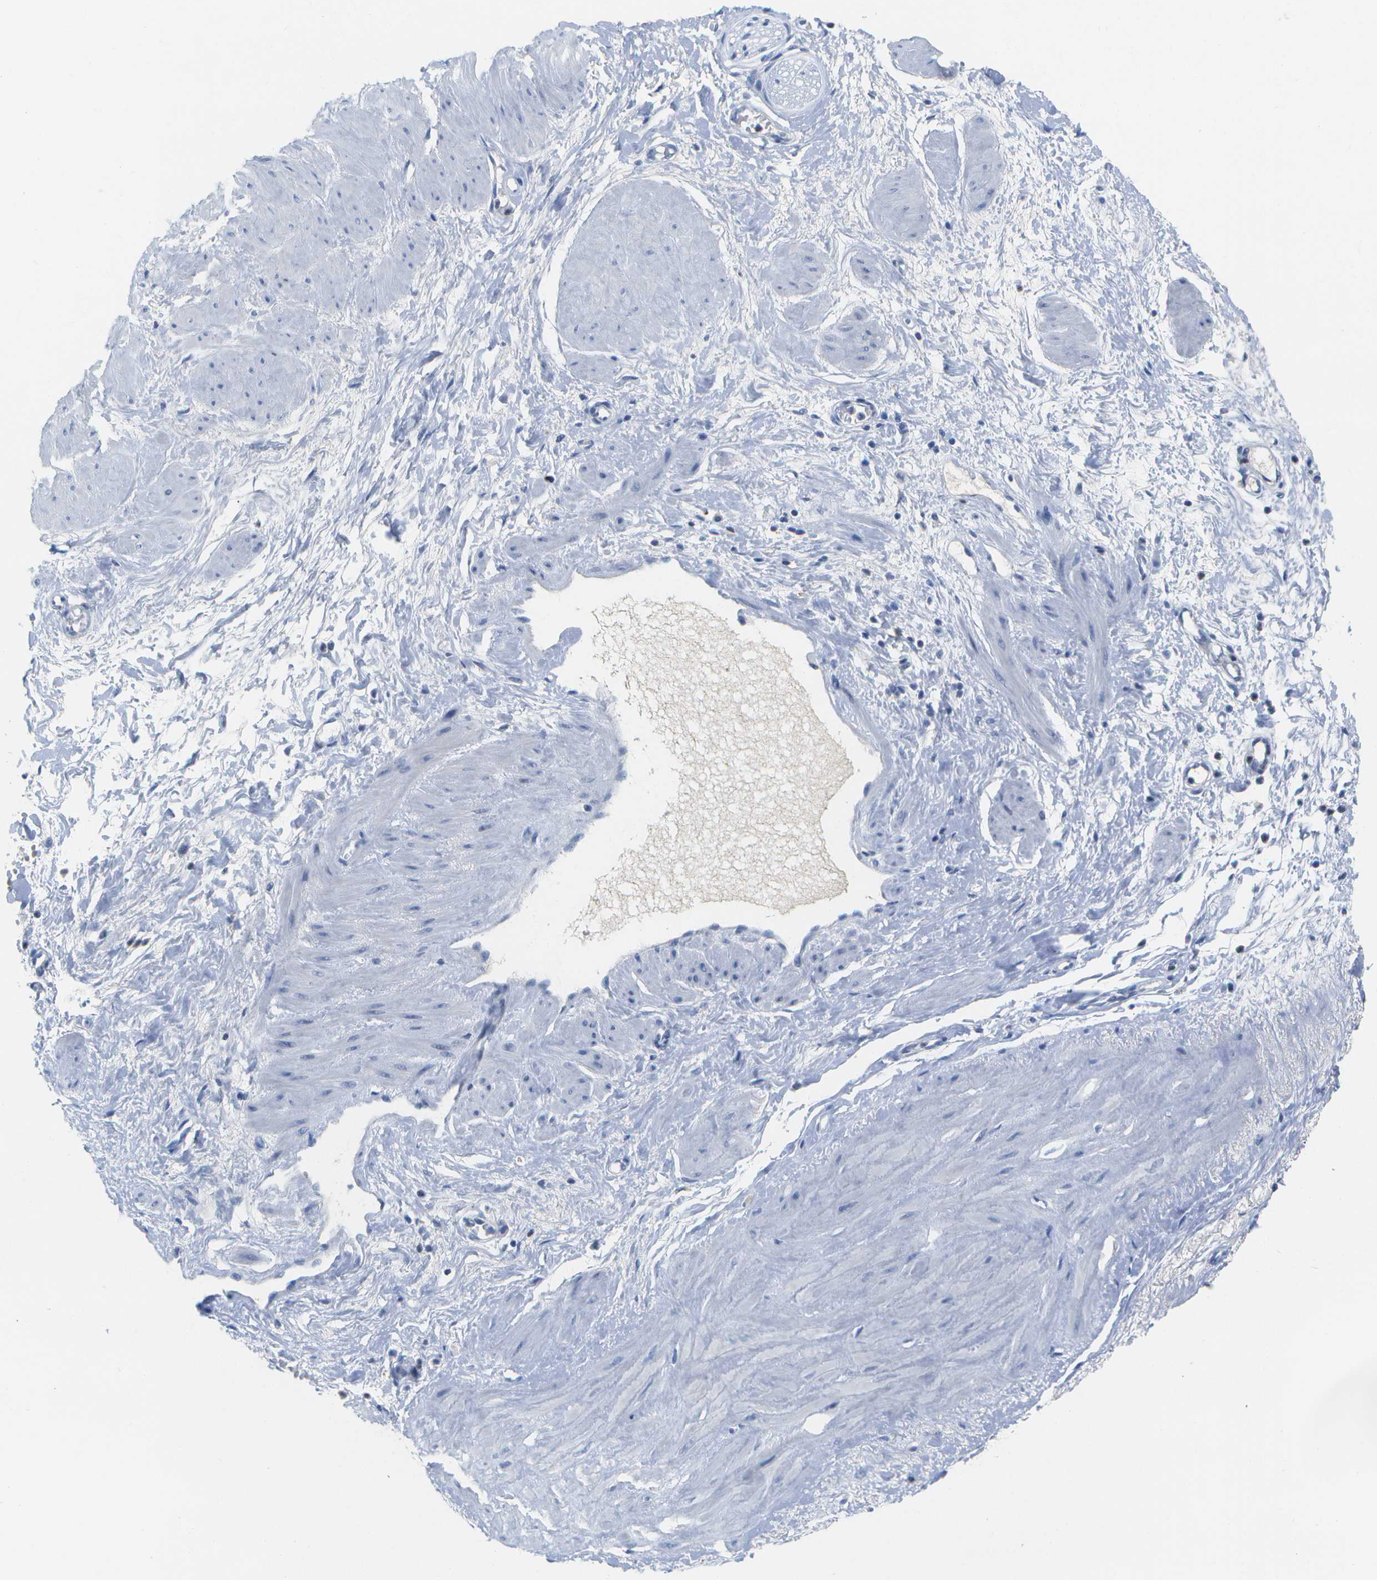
{"staining": {"intensity": "negative", "quantity": "none", "location": "none"}, "tissue": "adipose tissue", "cell_type": "Adipocytes", "image_type": "normal", "snomed": [{"axis": "morphology", "description": "Normal tissue, NOS"}, {"axis": "topography", "description": "Soft tissue"}, {"axis": "topography", "description": "Vascular tissue"}], "caption": "Immunohistochemical staining of unremarkable human adipose tissue displays no significant staining in adipocytes. (Stains: DAB (3,3'-diaminobenzidine) IHC with hematoxylin counter stain, Microscopy: brightfield microscopy at high magnification).", "gene": "MS4A1", "patient": {"sex": "female", "age": 35}}